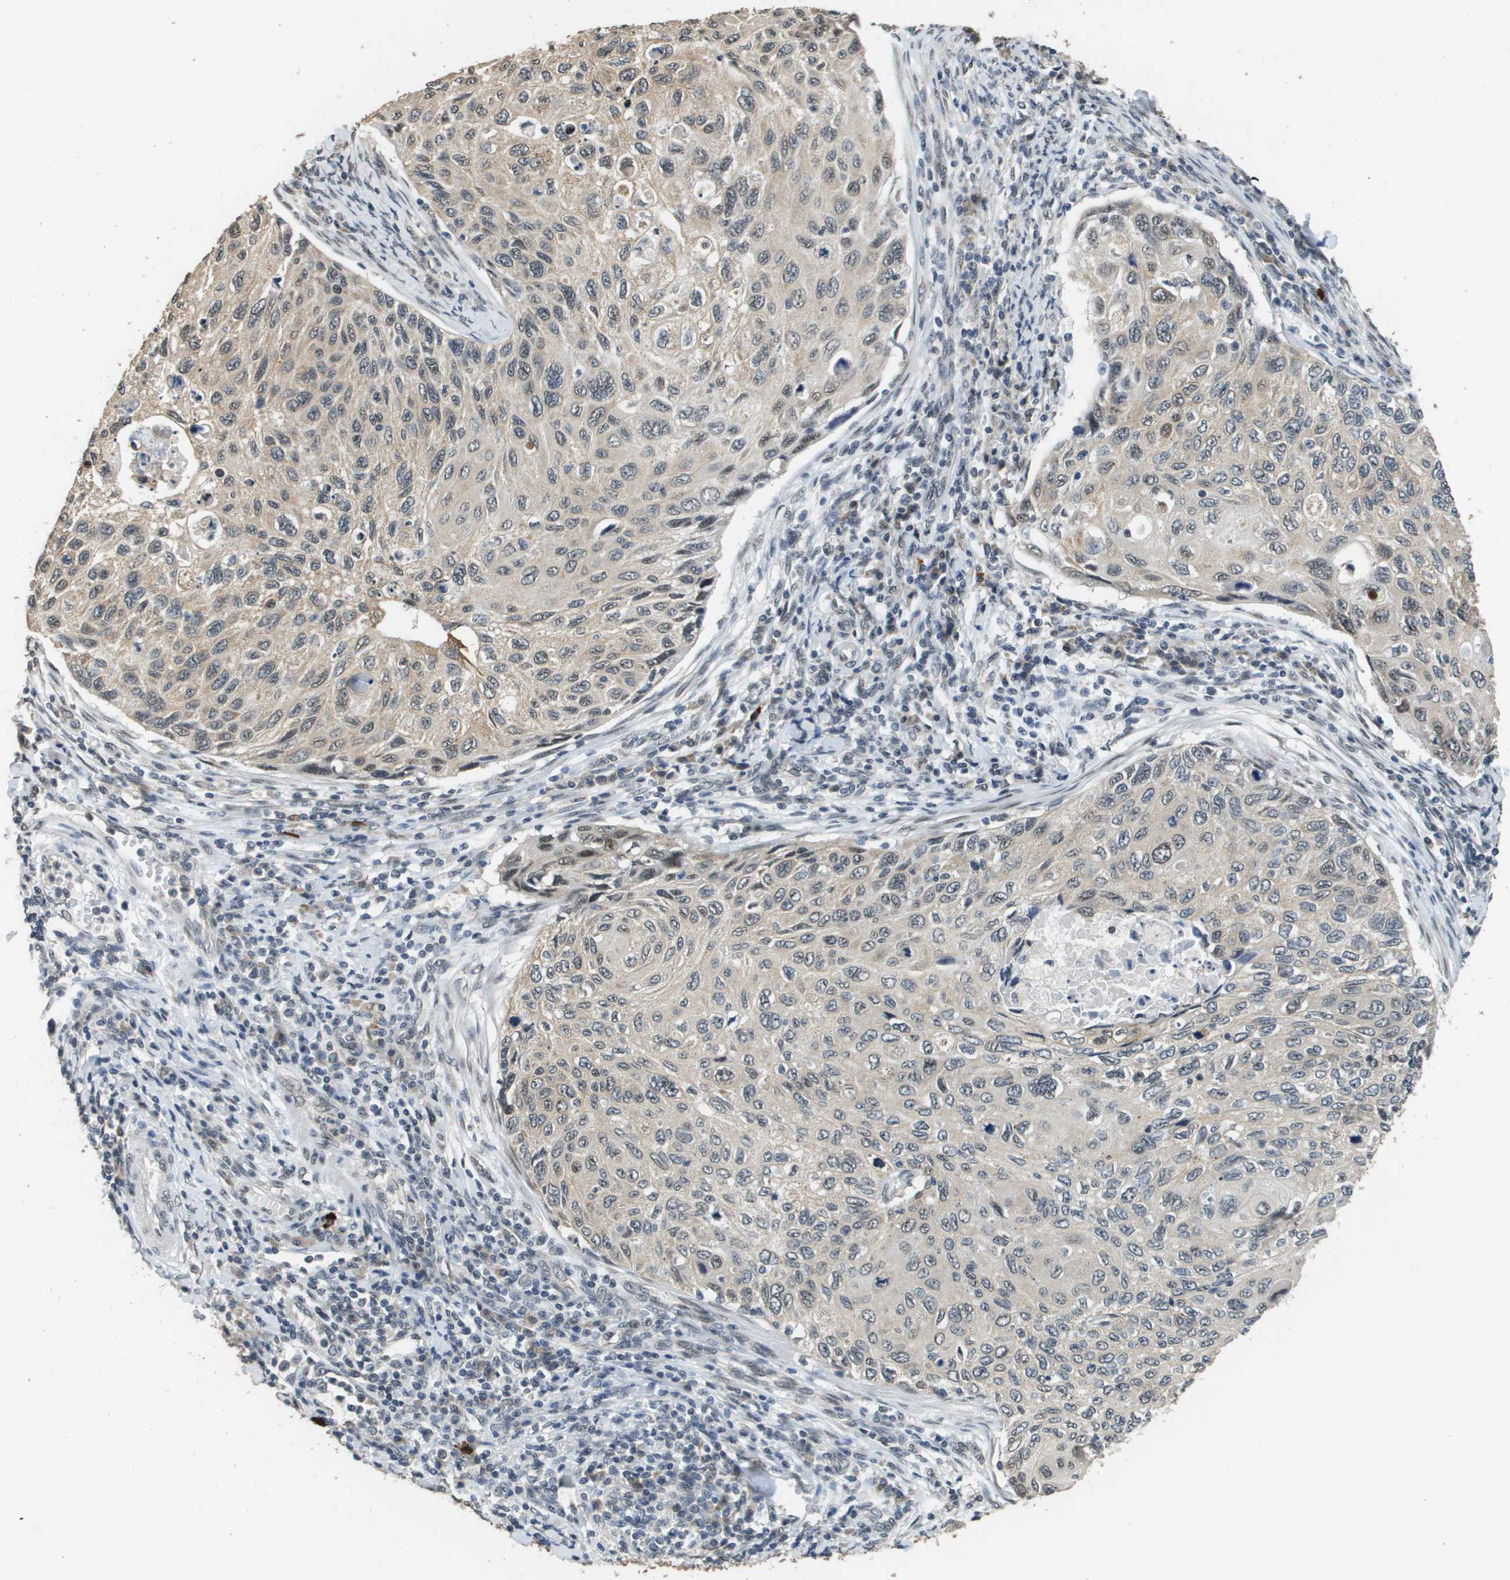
{"staining": {"intensity": "weak", "quantity": "<25%", "location": "cytoplasmic/membranous,nuclear"}, "tissue": "cervical cancer", "cell_type": "Tumor cells", "image_type": "cancer", "snomed": [{"axis": "morphology", "description": "Squamous cell carcinoma, NOS"}, {"axis": "topography", "description": "Cervix"}], "caption": "Histopathology image shows no protein positivity in tumor cells of squamous cell carcinoma (cervical) tissue.", "gene": "FANCC", "patient": {"sex": "female", "age": 70}}